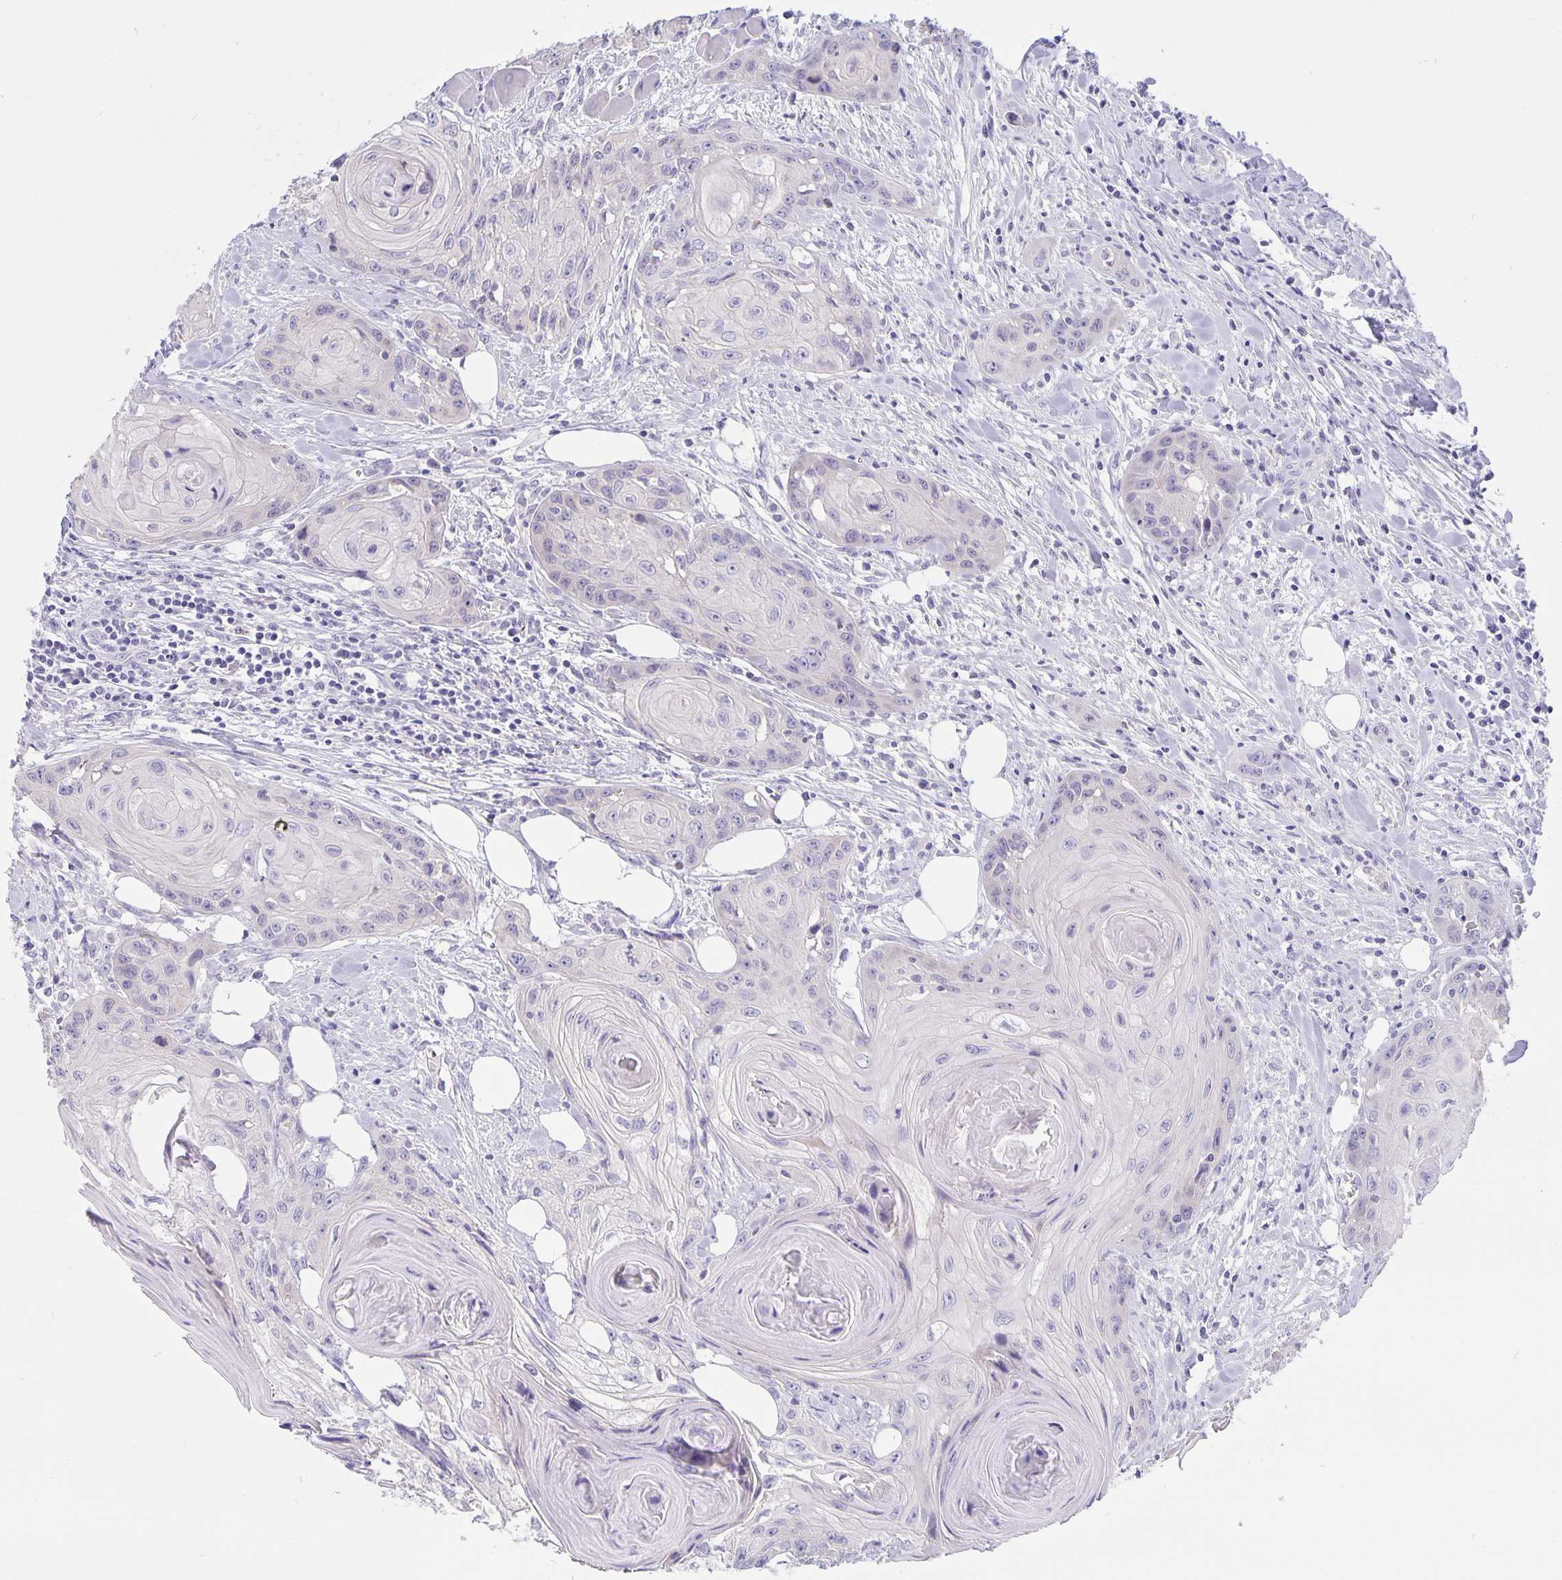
{"staining": {"intensity": "negative", "quantity": "none", "location": "none"}, "tissue": "head and neck cancer", "cell_type": "Tumor cells", "image_type": "cancer", "snomed": [{"axis": "morphology", "description": "Squamous cell carcinoma, NOS"}, {"axis": "topography", "description": "Oral tissue"}, {"axis": "topography", "description": "Head-Neck"}], "caption": "This image is of head and neck squamous cell carcinoma stained with immunohistochemistry to label a protein in brown with the nuclei are counter-stained blue. There is no staining in tumor cells. The staining was performed using DAB (3,3'-diaminobenzidine) to visualize the protein expression in brown, while the nuclei were stained in blue with hematoxylin (Magnification: 20x).", "gene": "ERMN", "patient": {"sex": "male", "age": 58}}